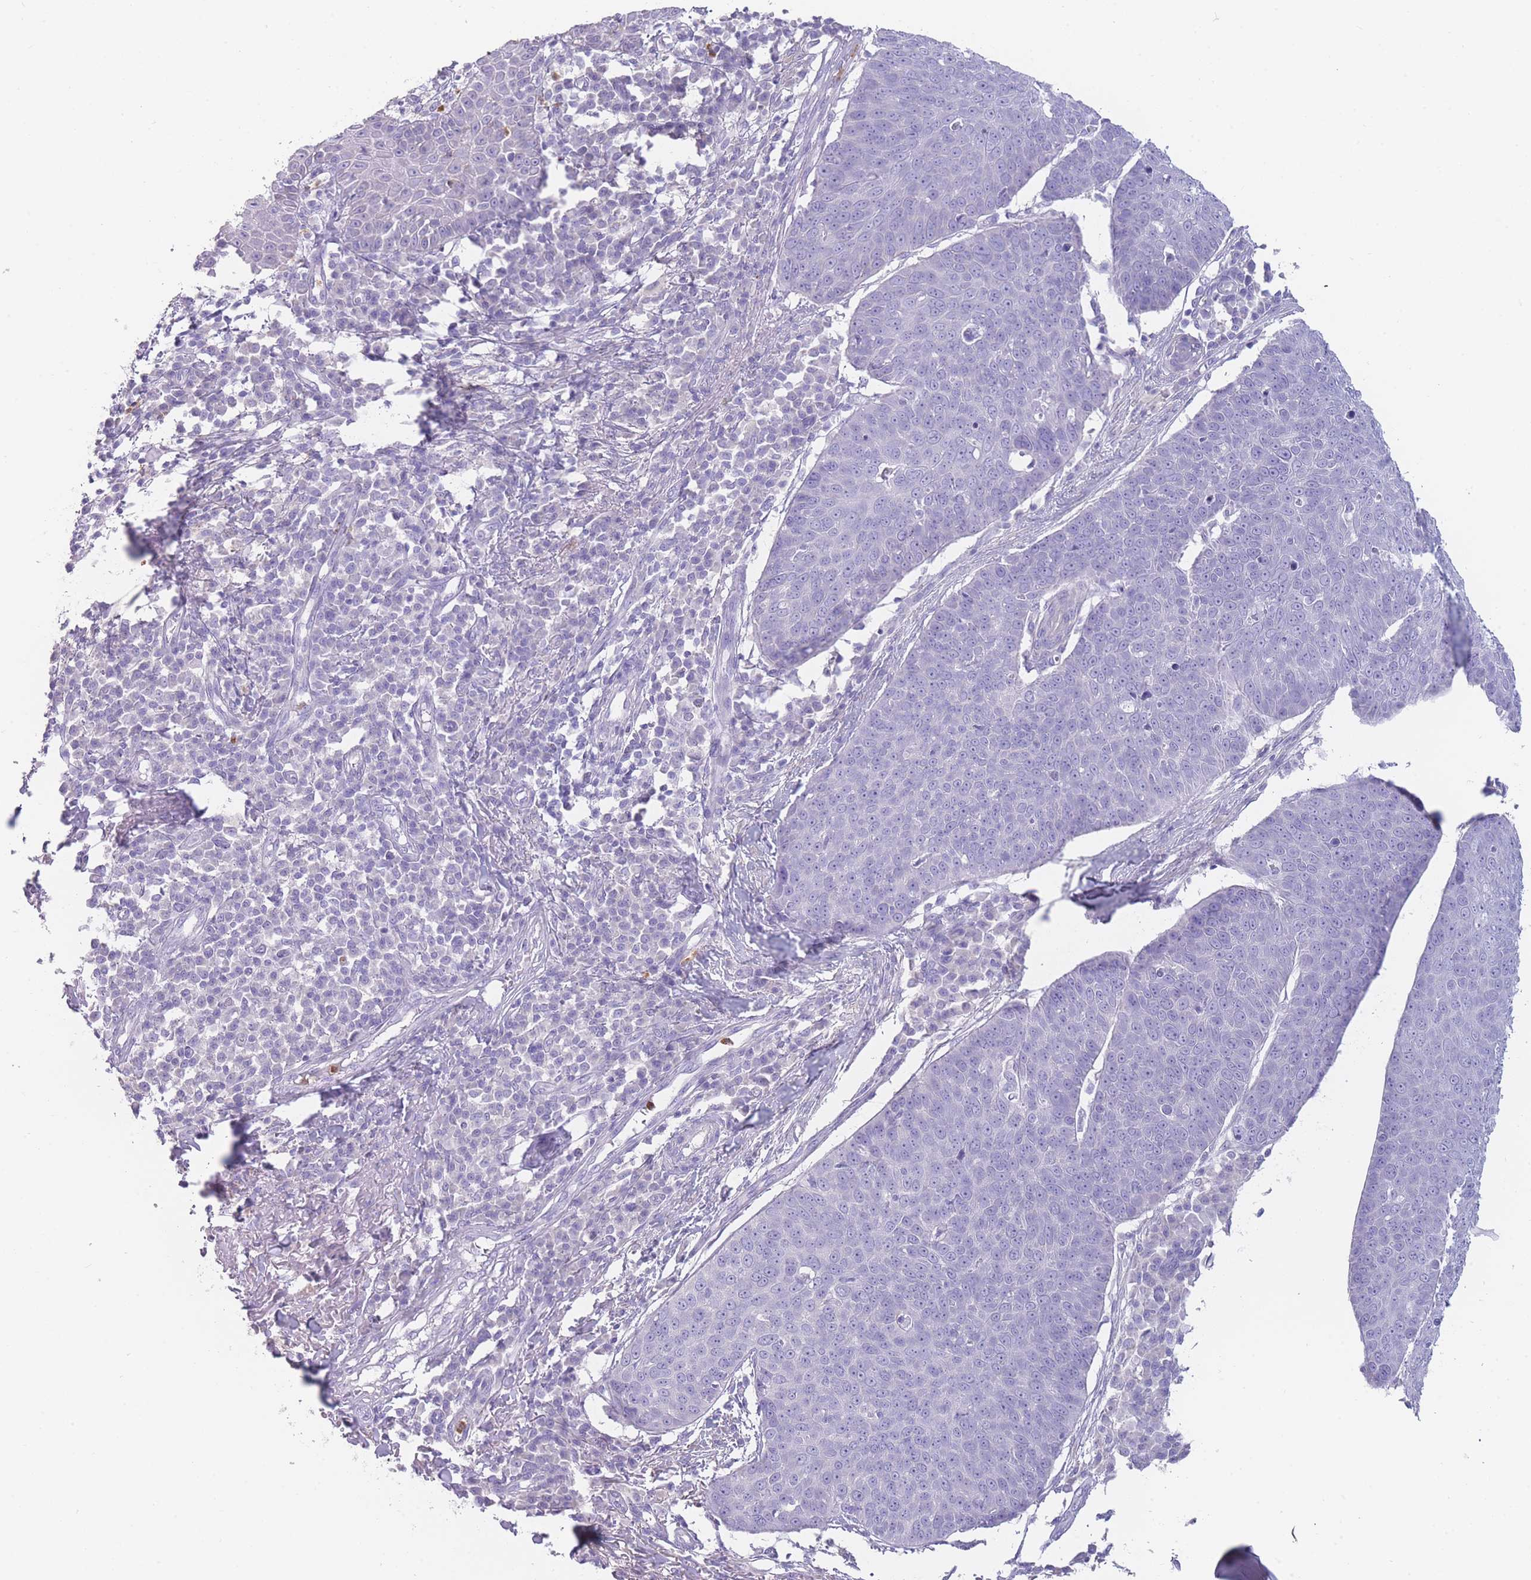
{"staining": {"intensity": "negative", "quantity": "none", "location": "none"}, "tissue": "skin cancer", "cell_type": "Tumor cells", "image_type": "cancer", "snomed": [{"axis": "morphology", "description": "Squamous cell carcinoma, NOS"}, {"axis": "topography", "description": "Skin"}], "caption": "A high-resolution image shows IHC staining of skin squamous cell carcinoma, which demonstrates no significant staining in tumor cells.", "gene": "ZNF627", "patient": {"sex": "male", "age": 71}}